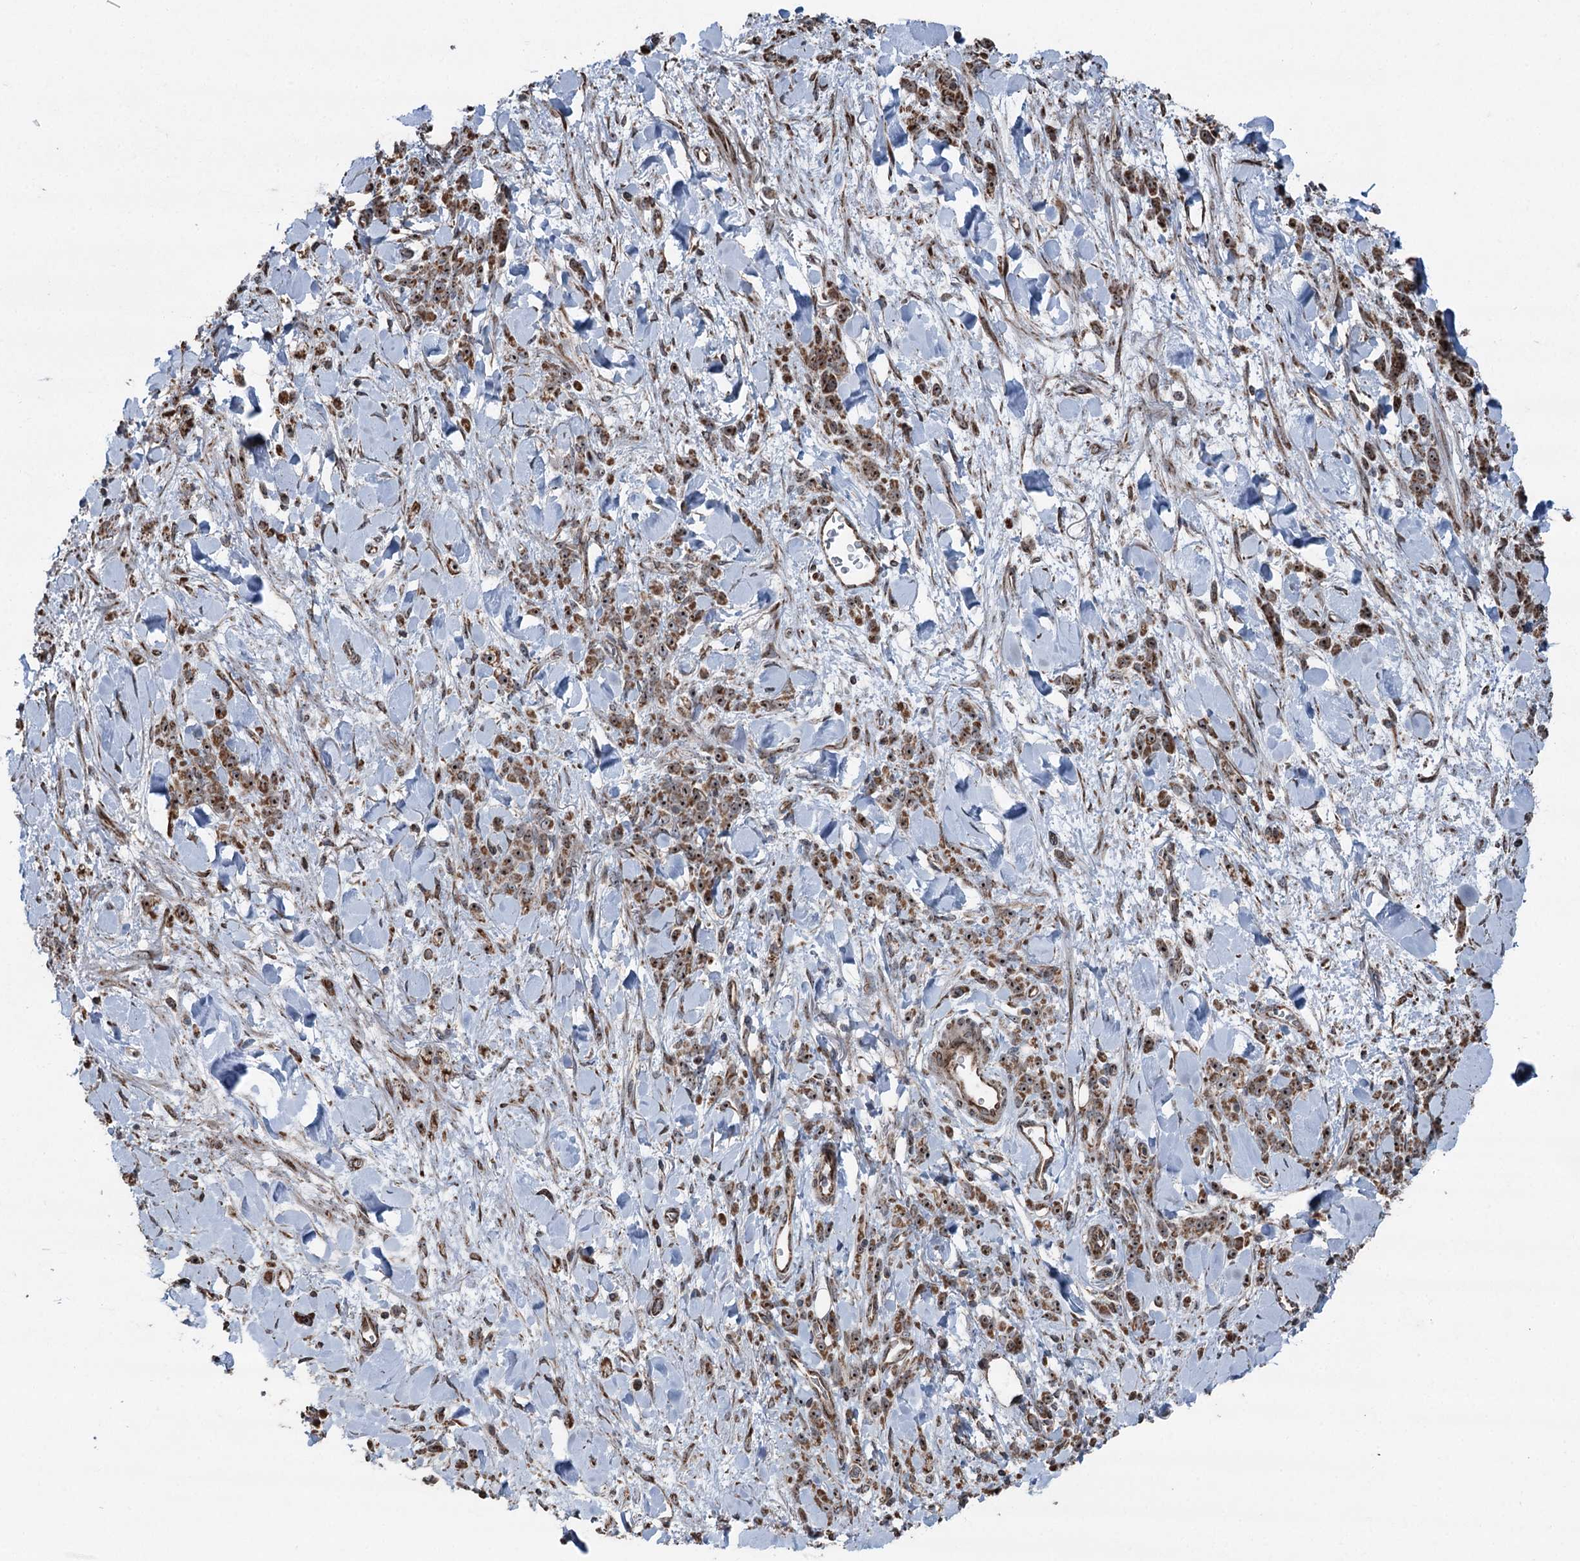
{"staining": {"intensity": "moderate", "quantity": ">75%", "location": "cytoplasmic/membranous,nuclear"}, "tissue": "stomach cancer", "cell_type": "Tumor cells", "image_type": "cancer", "snomed": [{"axis": "morphology", "description": "Normal tissue, NOS"}, {"axis": "morphology", "description": "Adenocarcinoma, NOS"}, {"axis": "topography", "description": "Stomach"}], "caption": "Stomach adenocarcinoma stained with IHC demonstrates moderate cytoplasmic/membranous and nuclear staining in about >75% of tumor cells. (Stains: DAB in brown, nuclei in blue, Microscopy: brightfield microscopy at high magnification).", "gene": "STEEP1", "patient": {"sex": "male", "age": 82}}